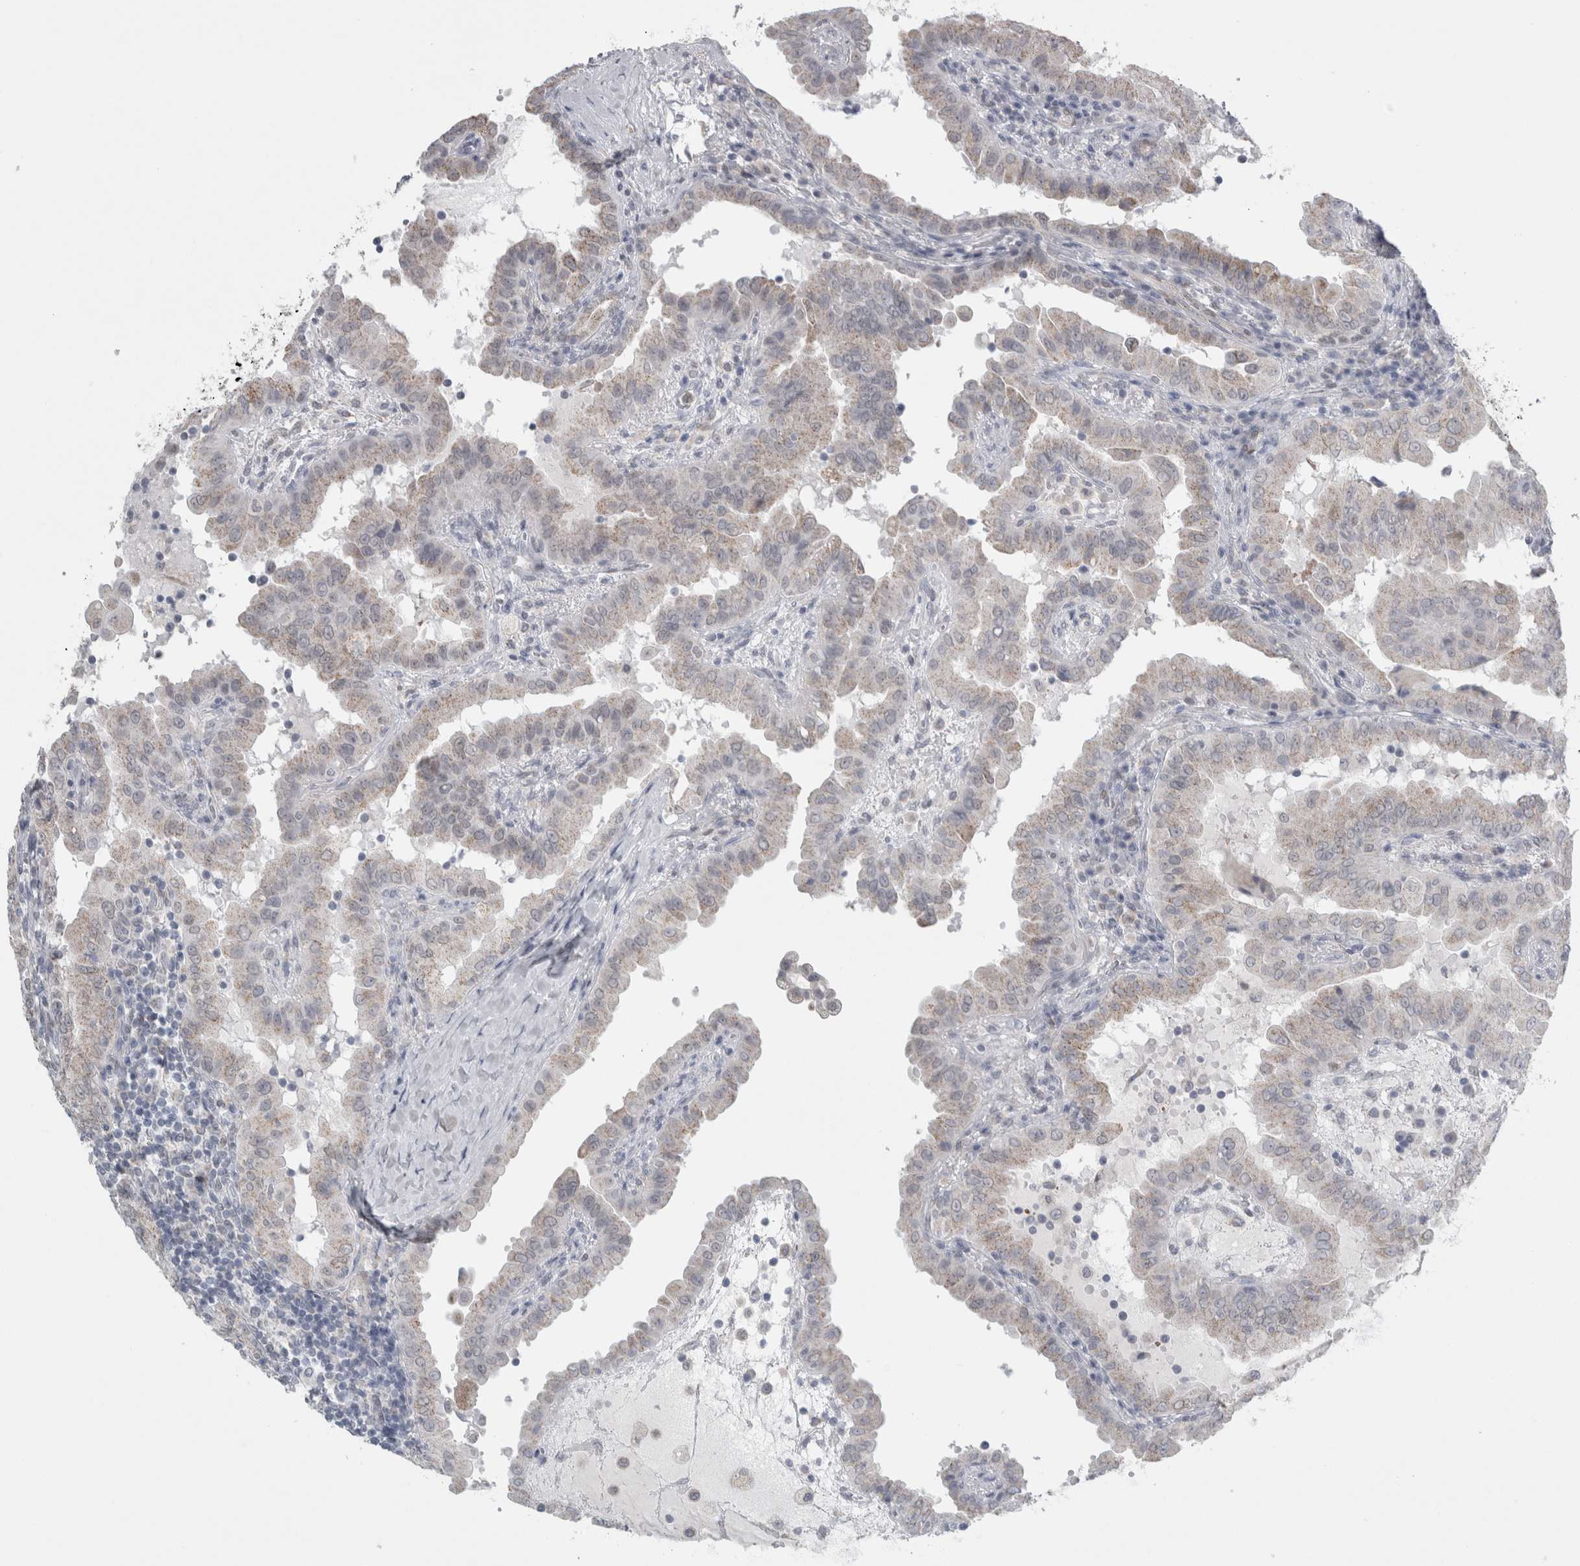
{"staining": {"intensity": "negative", "quantity": "none", "location": "none"}, "tissue": "thyroid cancer", "cell_type": "Tumor cells", "image_type": "cancer", "snomed": [{"axis": "morphology", "description": "Papillary adenocarcinoma, NOS"}, {"axis": "topography", "description": "Thyroid gland"}], "caption": "This photomicrograph is of thyroid cancer stained with immunohistochemistry to label a protein in brown with the nuclei are counter-stained blue. There is no staining in tumor cells.", "gene": "PLIN1", "patient": {"sex": "male", "age": 33}}